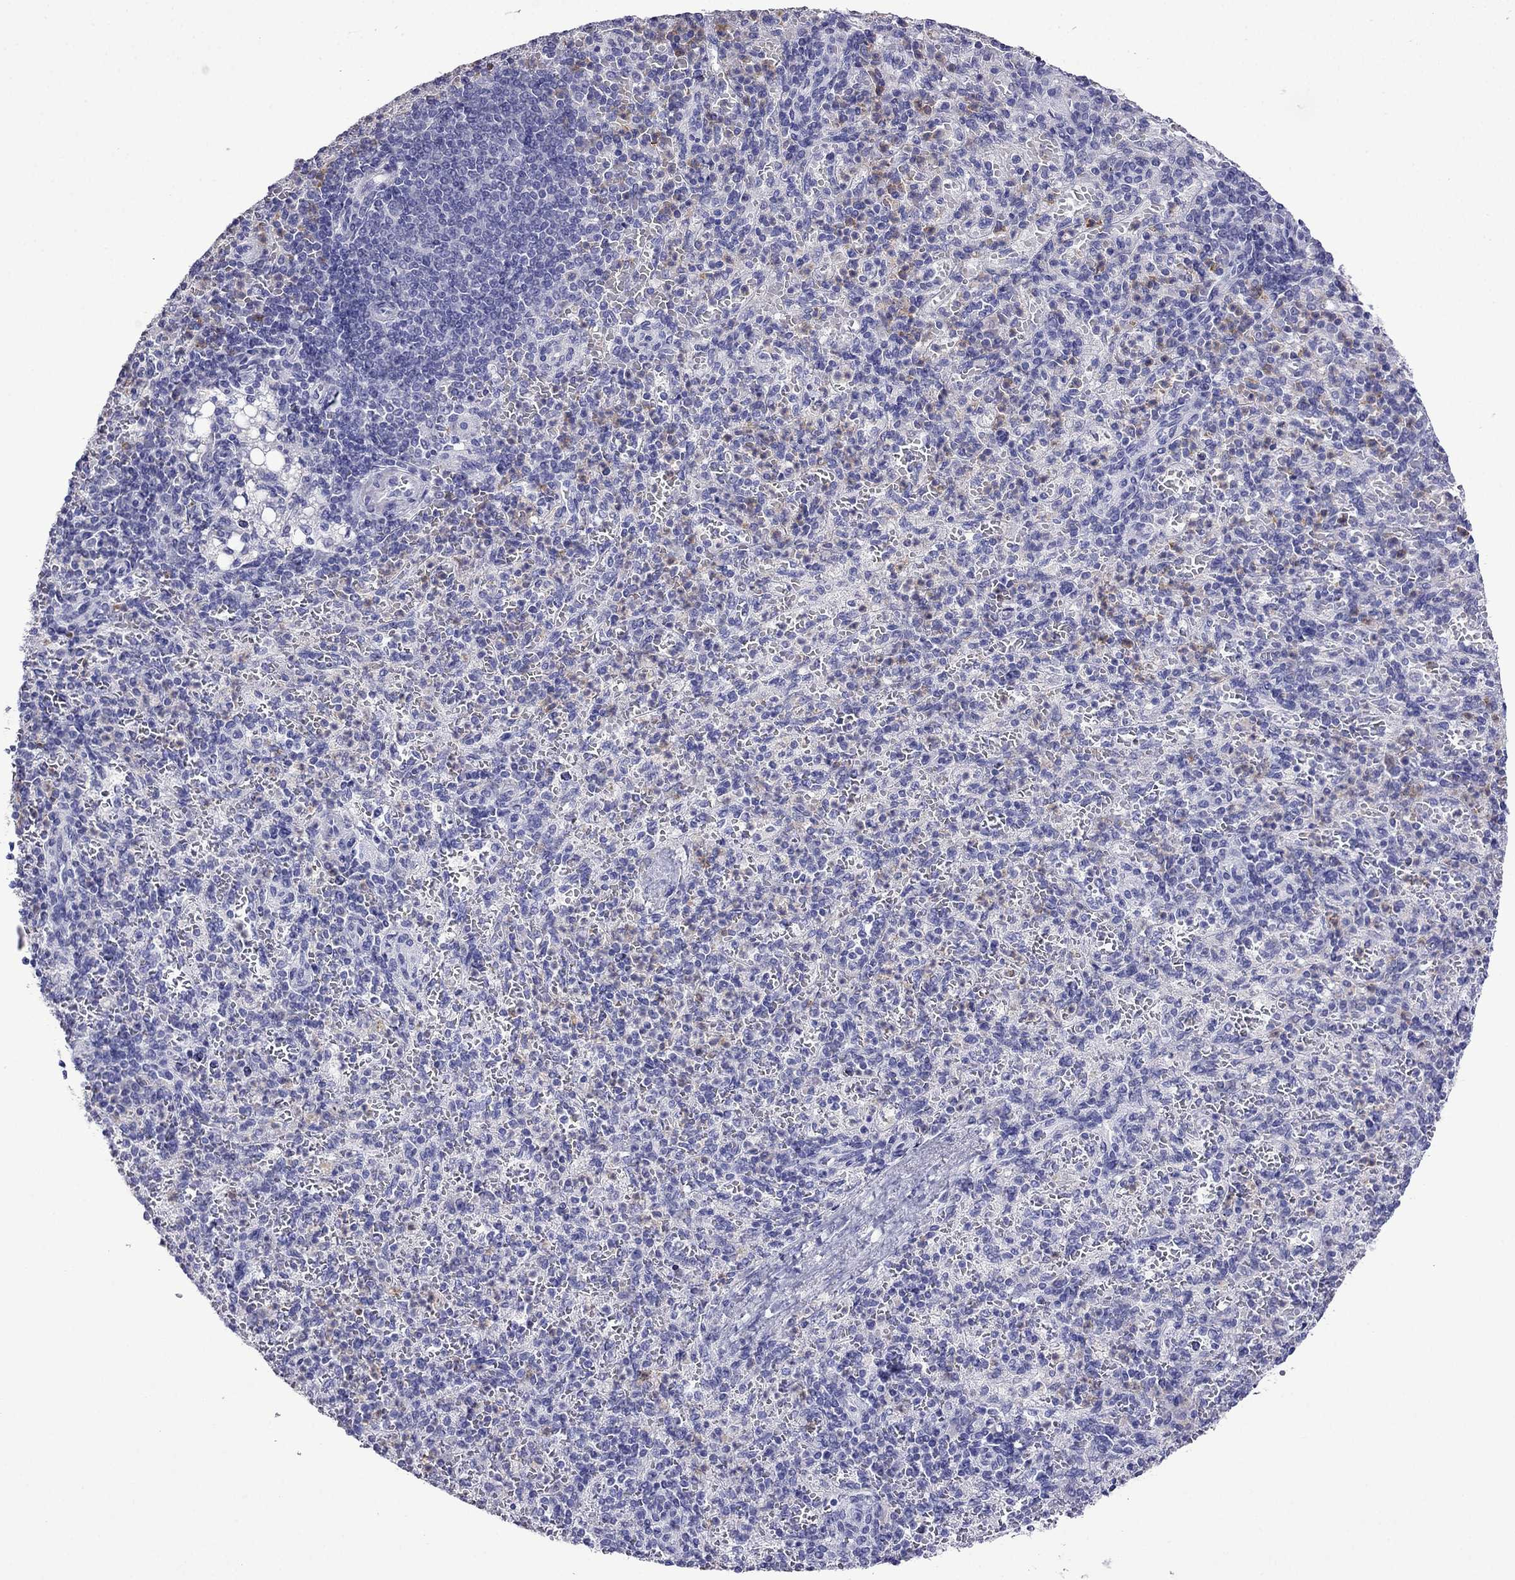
{"staining": {"intensity": "moderate", "quantity": "<25%", "location": "cytoplasmic/membranous"}, "tissue": "spleen", "cell_type": "Cells in red pulp", "image_type": "normal", "snomed": [{"axis": "morphology", "description": "Normal tissue, NOS"}, {"axis": "topography", "description": "Spleen"}], "caption": "A high-resolution histopathology image shows IHC staining of unremarkable spleen, which displays moderate cytoplasmic/membranous expression in approximately <25% of cells in red pulp.", "gene": "CDHR4", "patient": {"sex": "female", "age": 74}}